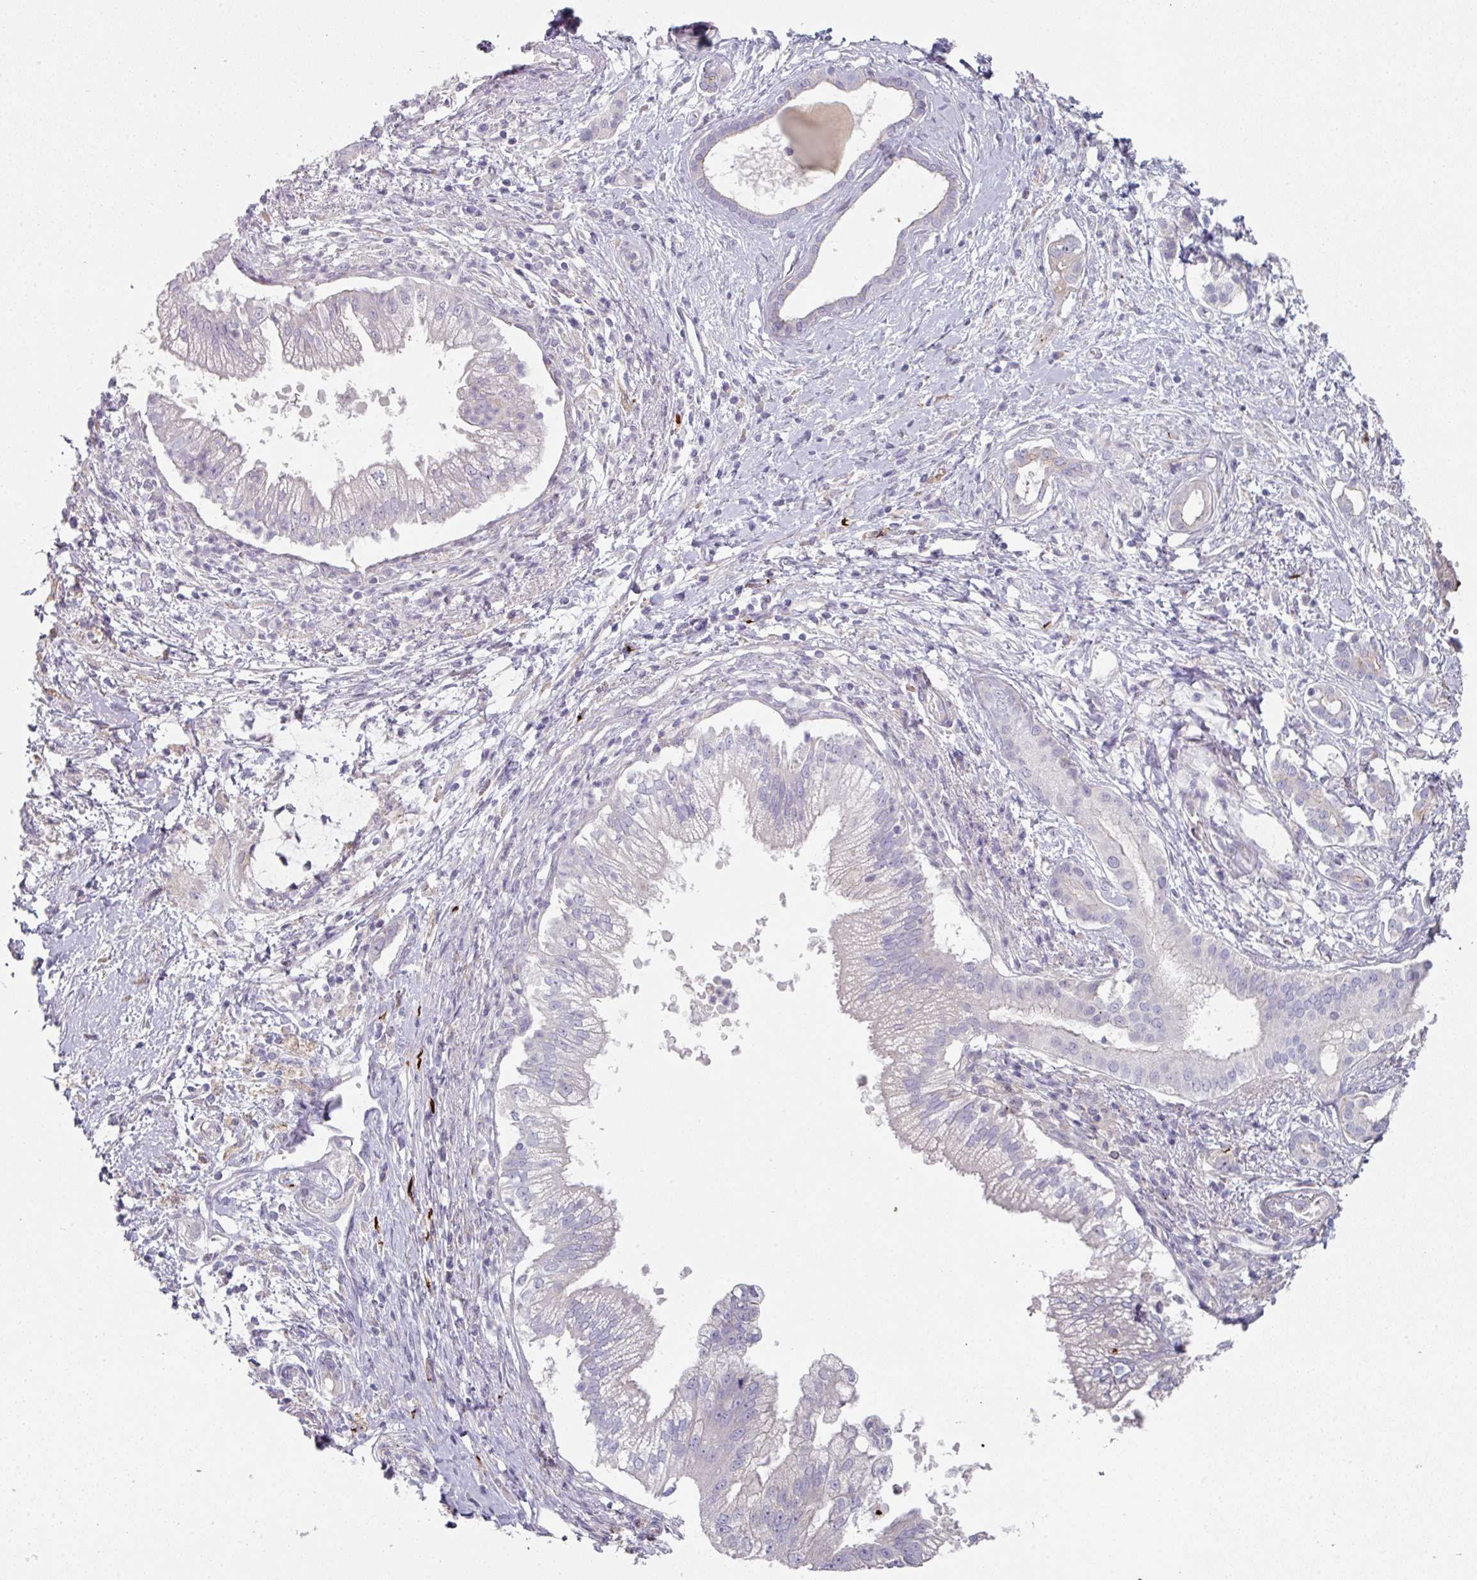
{"staining": {"intensity": "negative", "quantity": "none", "location": "none"}, "tissue": "pancreatic cancer", "cell_type": "Tumor cells", "image_type": "cancer", "snomed": [{"axis": "morphology", "description": "Adenocarcinoma, NOS"}, {"axis": "topography", "description": "Pancreas"}], "caption": "Tumor cells are negative for brown protein staining in pancreatic adenocarcinoma.", "gene": "WSB2", "patient": {"sex": "male", "age": 70}}